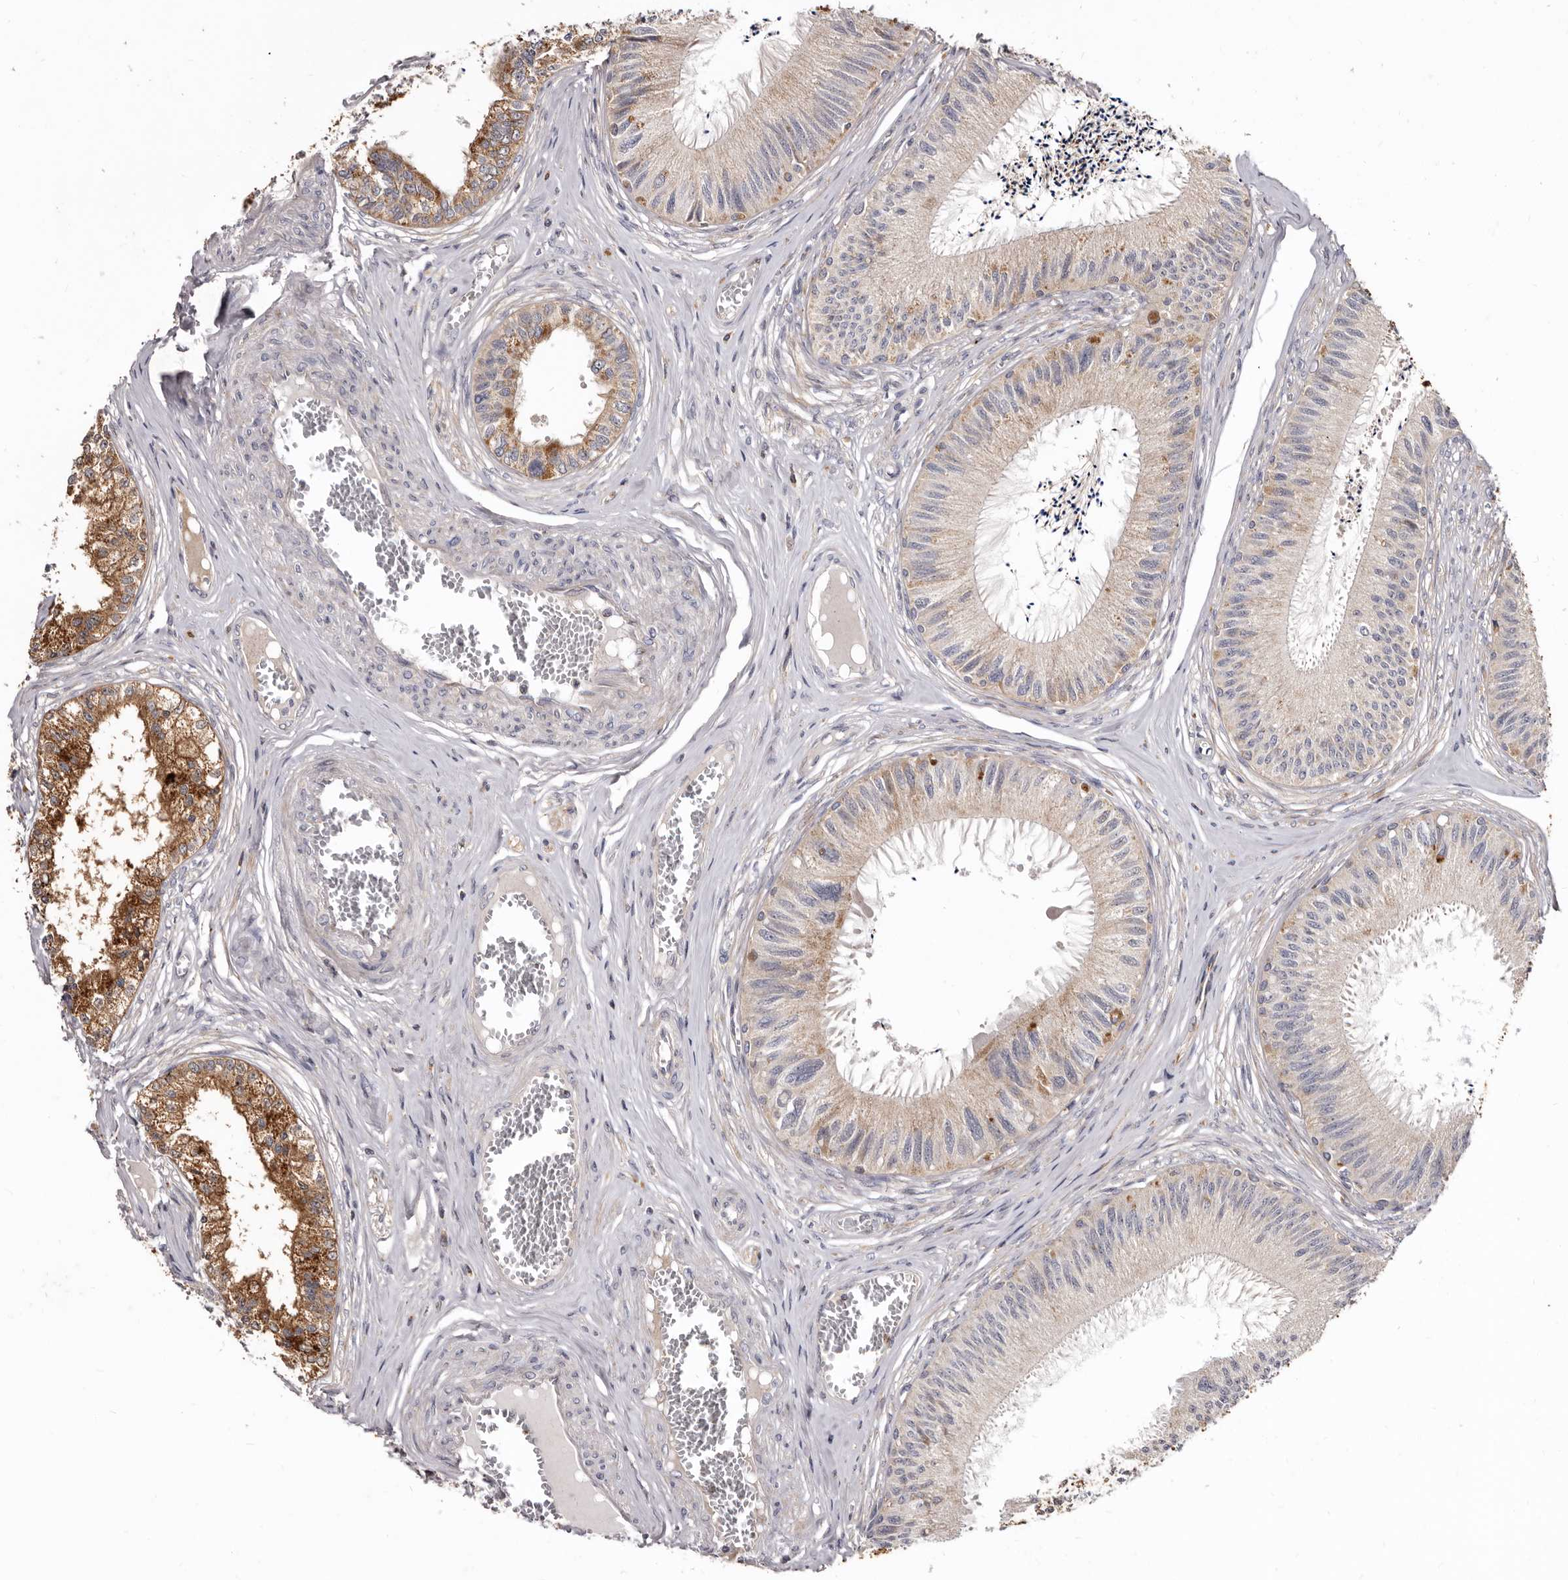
{"staining": {"intensity": "moderate", "quantity": "25%-75%", "location": "cytoplasmic/membranous"}, "tissue": "epididymis", "cell_type": "Glandular cells", "image_type": "normal", "snomed": [{"axis": "morphology", "description": "Normal tissue, NOS"}, {"axis": "topography", "description": "Epididymis"}], "caption": "Immunohistochemical staining of unremarkable human epididymis reveals medium levels of moderate cytoplasmic/membranous expression in about 25%-75% of glandular cells.", "gene": "SMC4", "patient": {"sex": "male", "age": 79}}